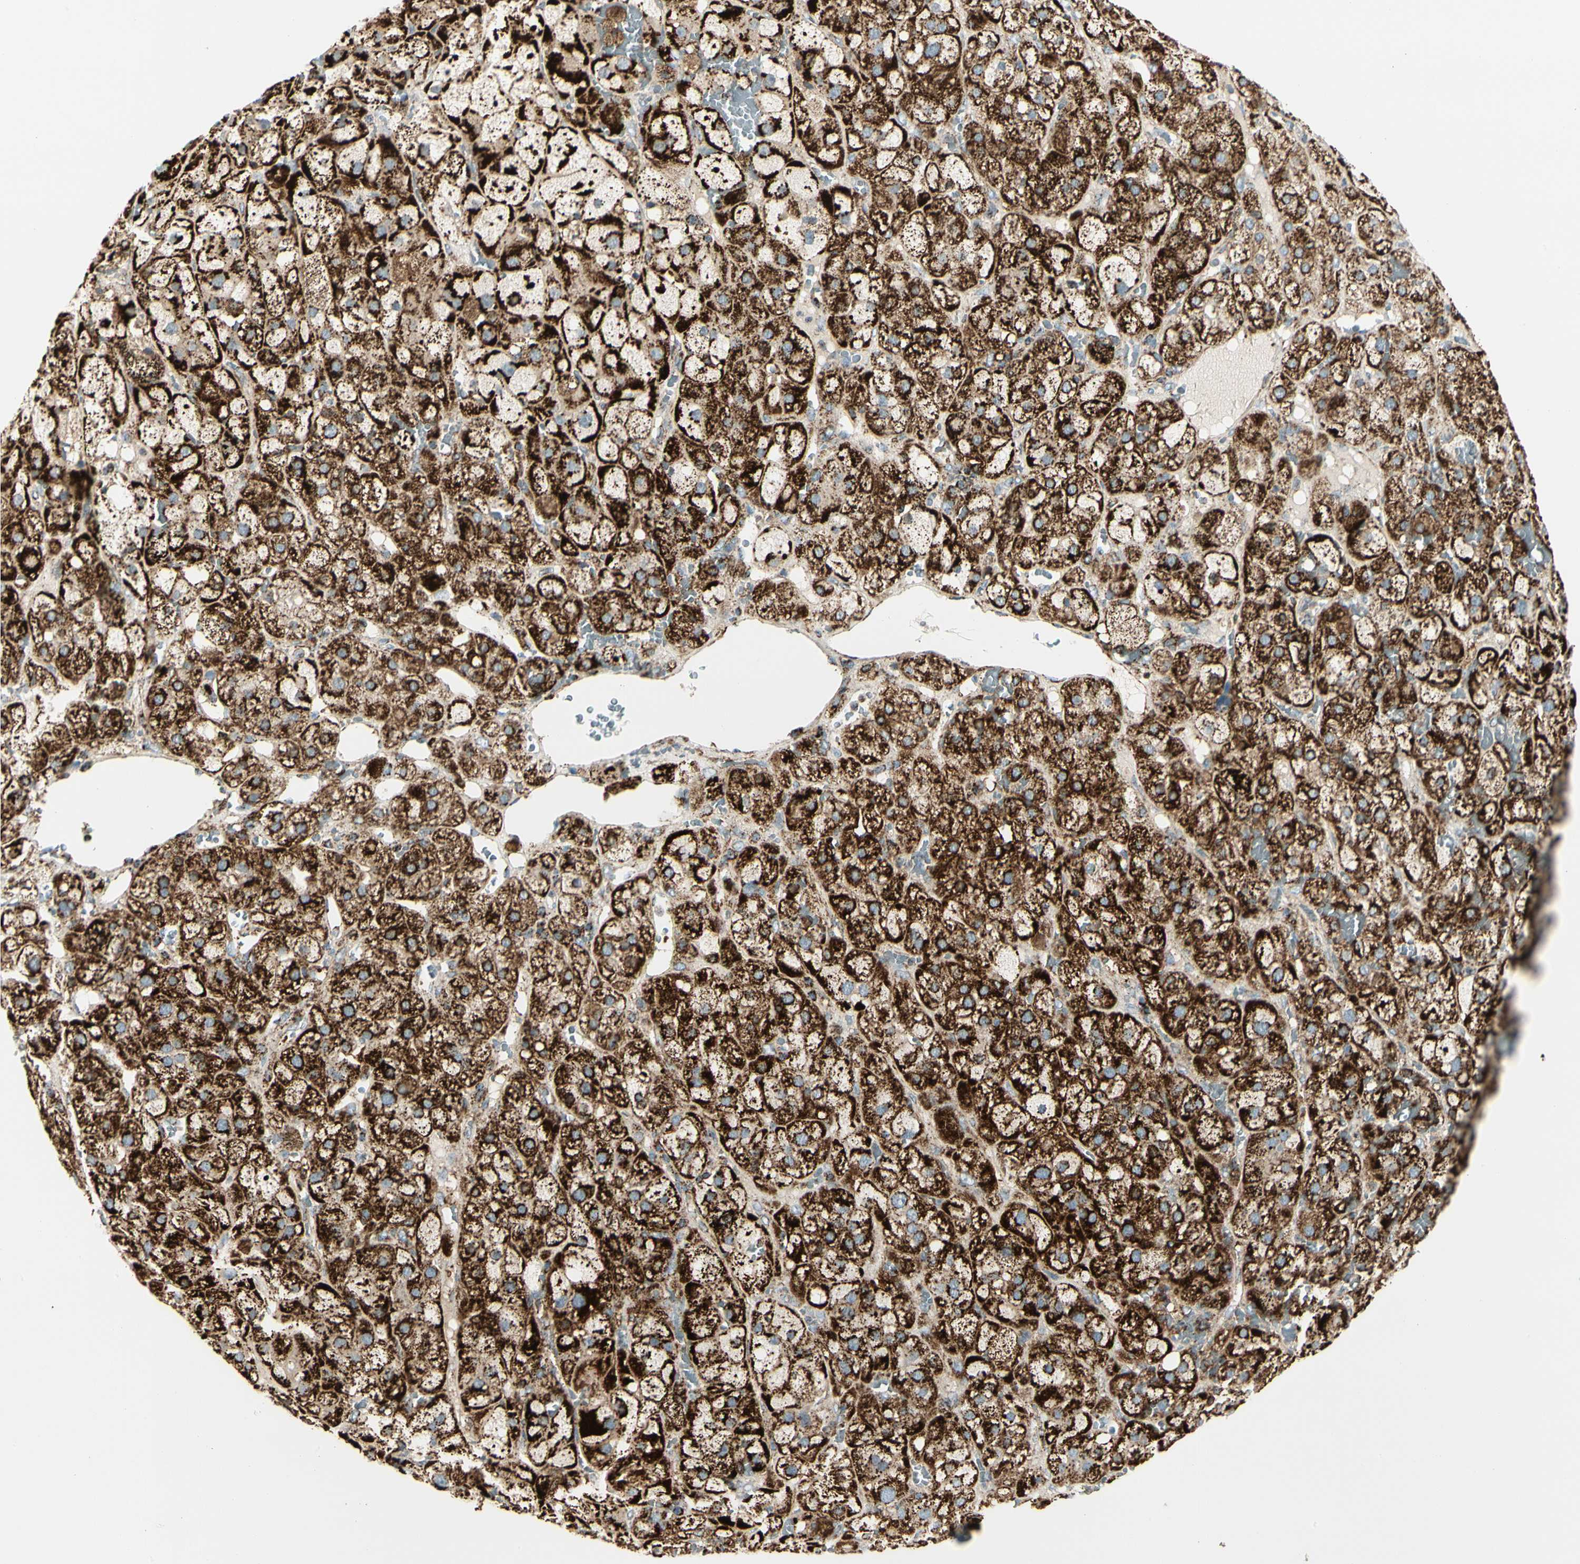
{"staining": {"intensity": "strong", "quantity": ">75%", "location": "cytoplasmic/membranous"}, "tissue": "adrenal gland", "cell_type": "Glandular cells", "image_type": "normal", "snomed": [{"axis": "morphology", "description": "Normal tissue, NOS"}, {"axis": "topography", "description": "Adrenal gland"}], "caption": "Immunohistochemistry (DAB (3,3'-diaminobenzidine)) staining of unremarkable adrenal gland displays strong cytoplasmic/membranous protein positivity in approximately >75% of glandular cells. (DAB (3,3'-diaminobenzidine) IHC with brightfield microscopy, high magnification).", "gene": "ME2", "patient": {"sex": "female", "age": 47}}